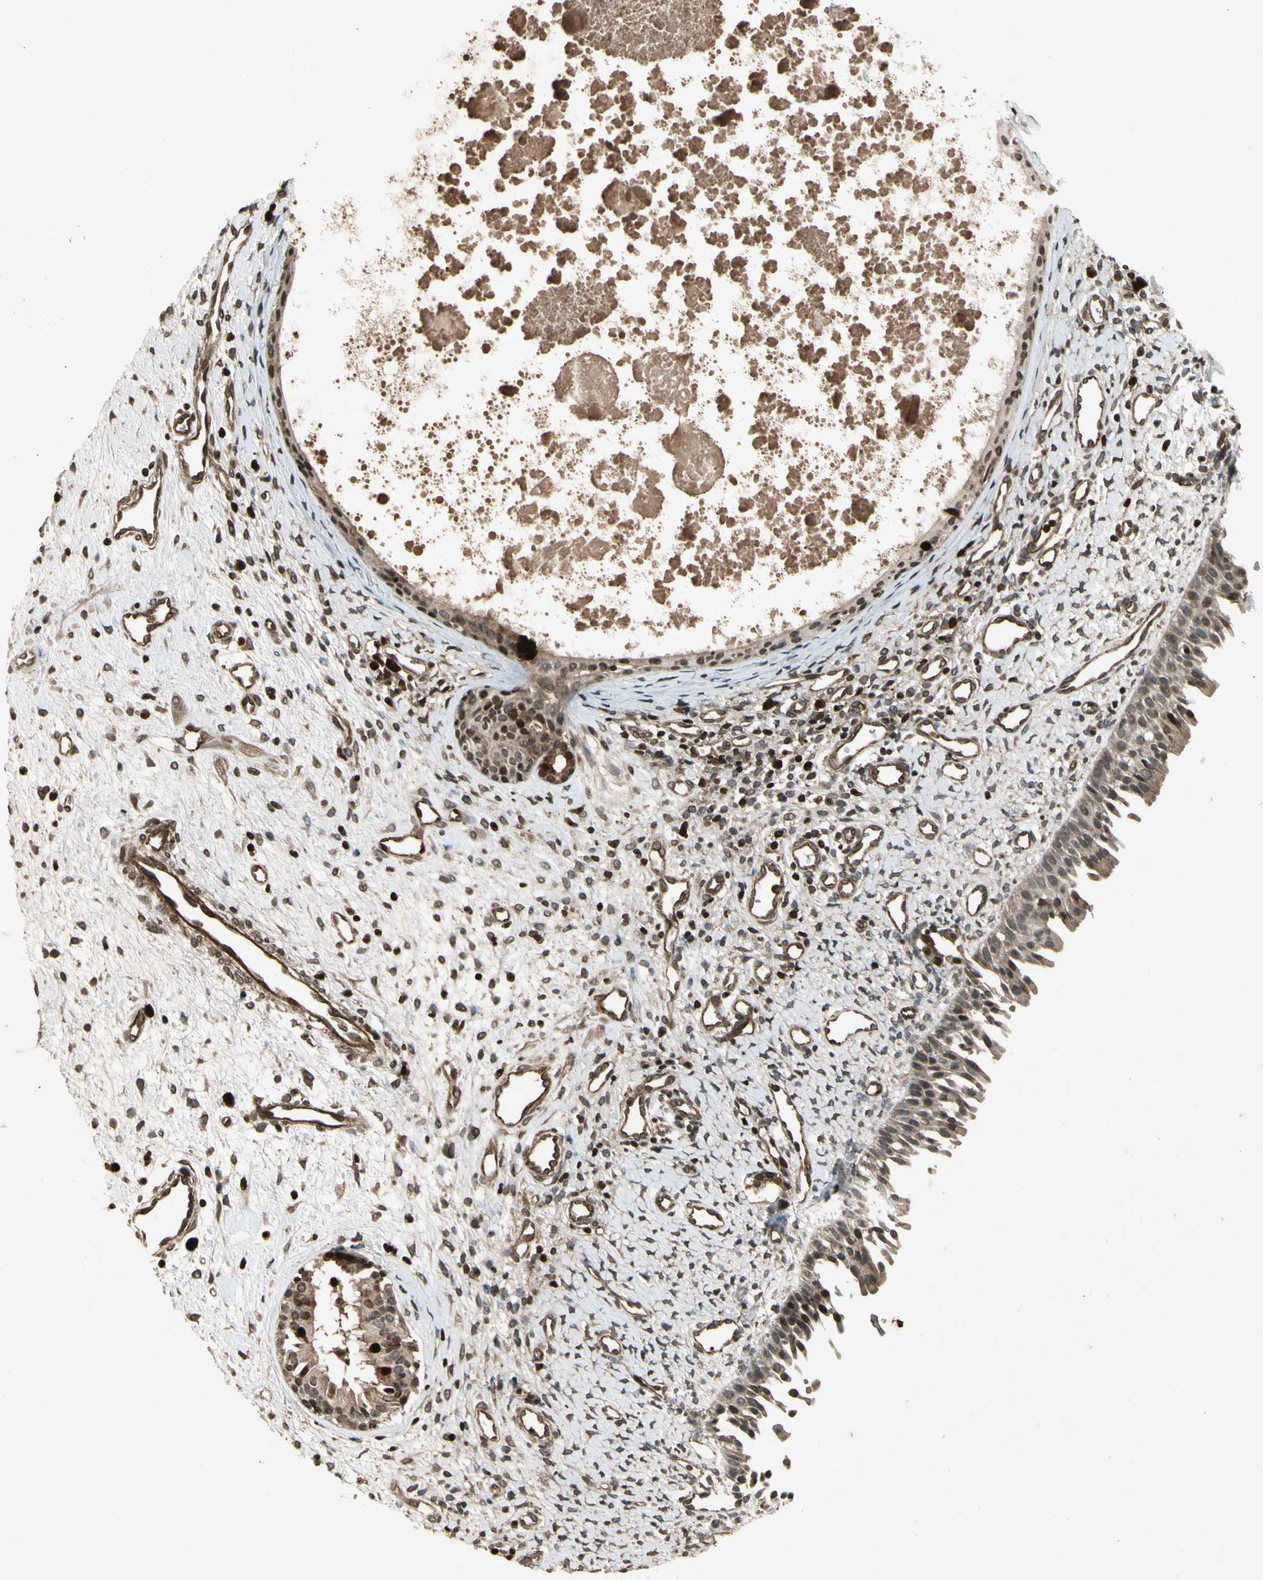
{"staining": {"intensity": "strong", "quantity": ">75%", "location": "cytoplasmic/membranous,nuclear"}, "tissue": "nasopharynx", "cell_type": "Respiratory epithelial cells", "image_type": "normal", "snomed": [{"axis": "morphology", "description": "Normal tissue, NOS"}, {"axis": "topography", "description": "Nasopharynx"}], "caption": "A photomicrograph showing strong cytoplasmic/membranous,nuclear expression in approximately >75% of respiratory epithelial cells in normal nasopharynx, as visualized by brown immunohistochemical staining.", "gene": "GLRX", "patient": {"sex": "male", "age": 22}}